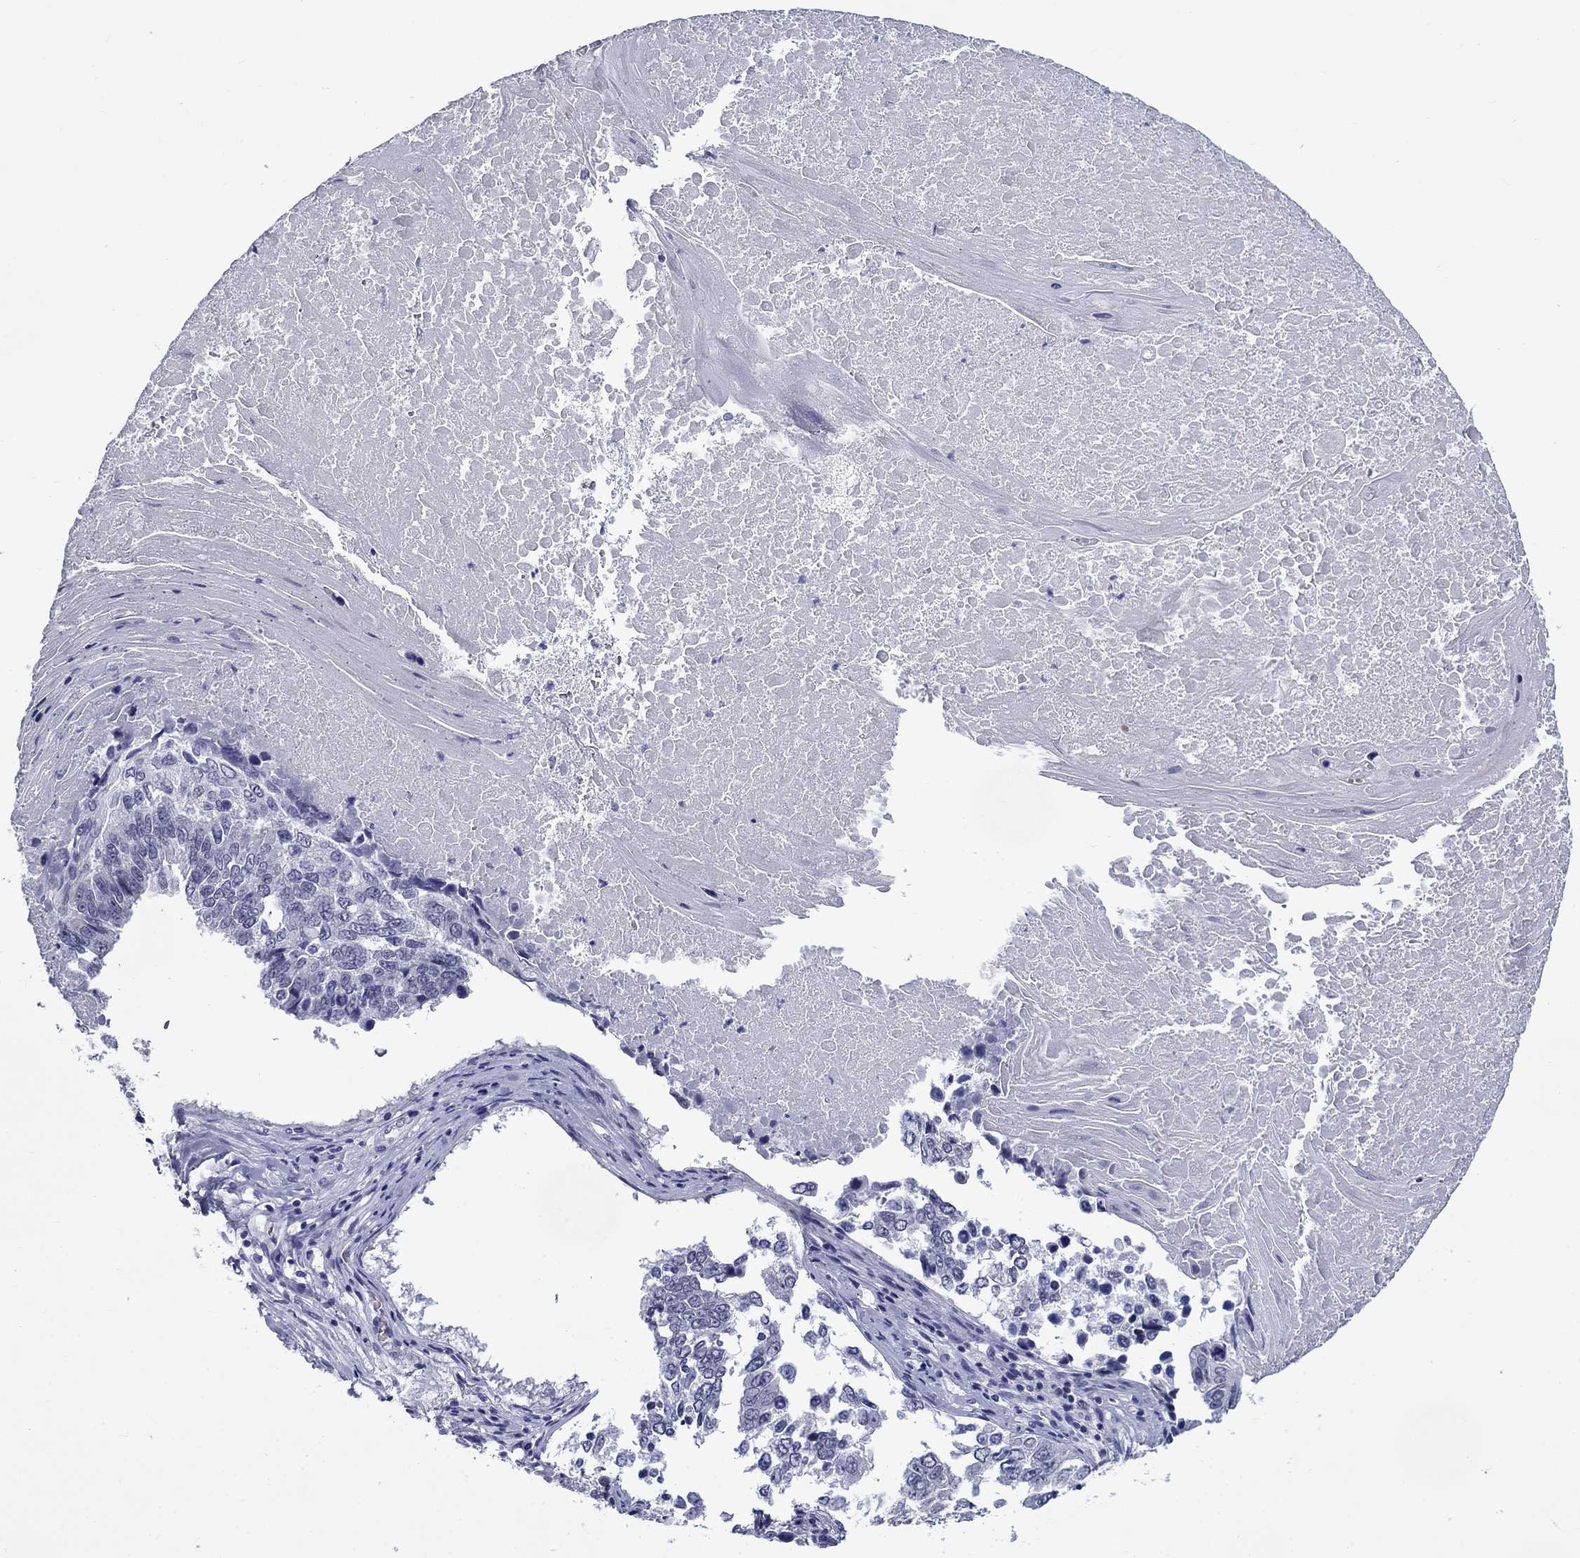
{"staining": {"intensity": "negative", "quantity": "none", "location": "none"}, "tissue": "lung cancer", "cell_type": "Tumor cells", "image_type": "cancer", "snomed": [{"axis": "morphology", "description": "Squamous cell carcinoma, NOS"}, {"axis": "topography", "description": "Lung"}], "caption": "The IHC image has no significant staining in tumor cells of lung cancer tissue.", "gene": "C4orf19", "patient": {"sex": "male", "age": 73}}